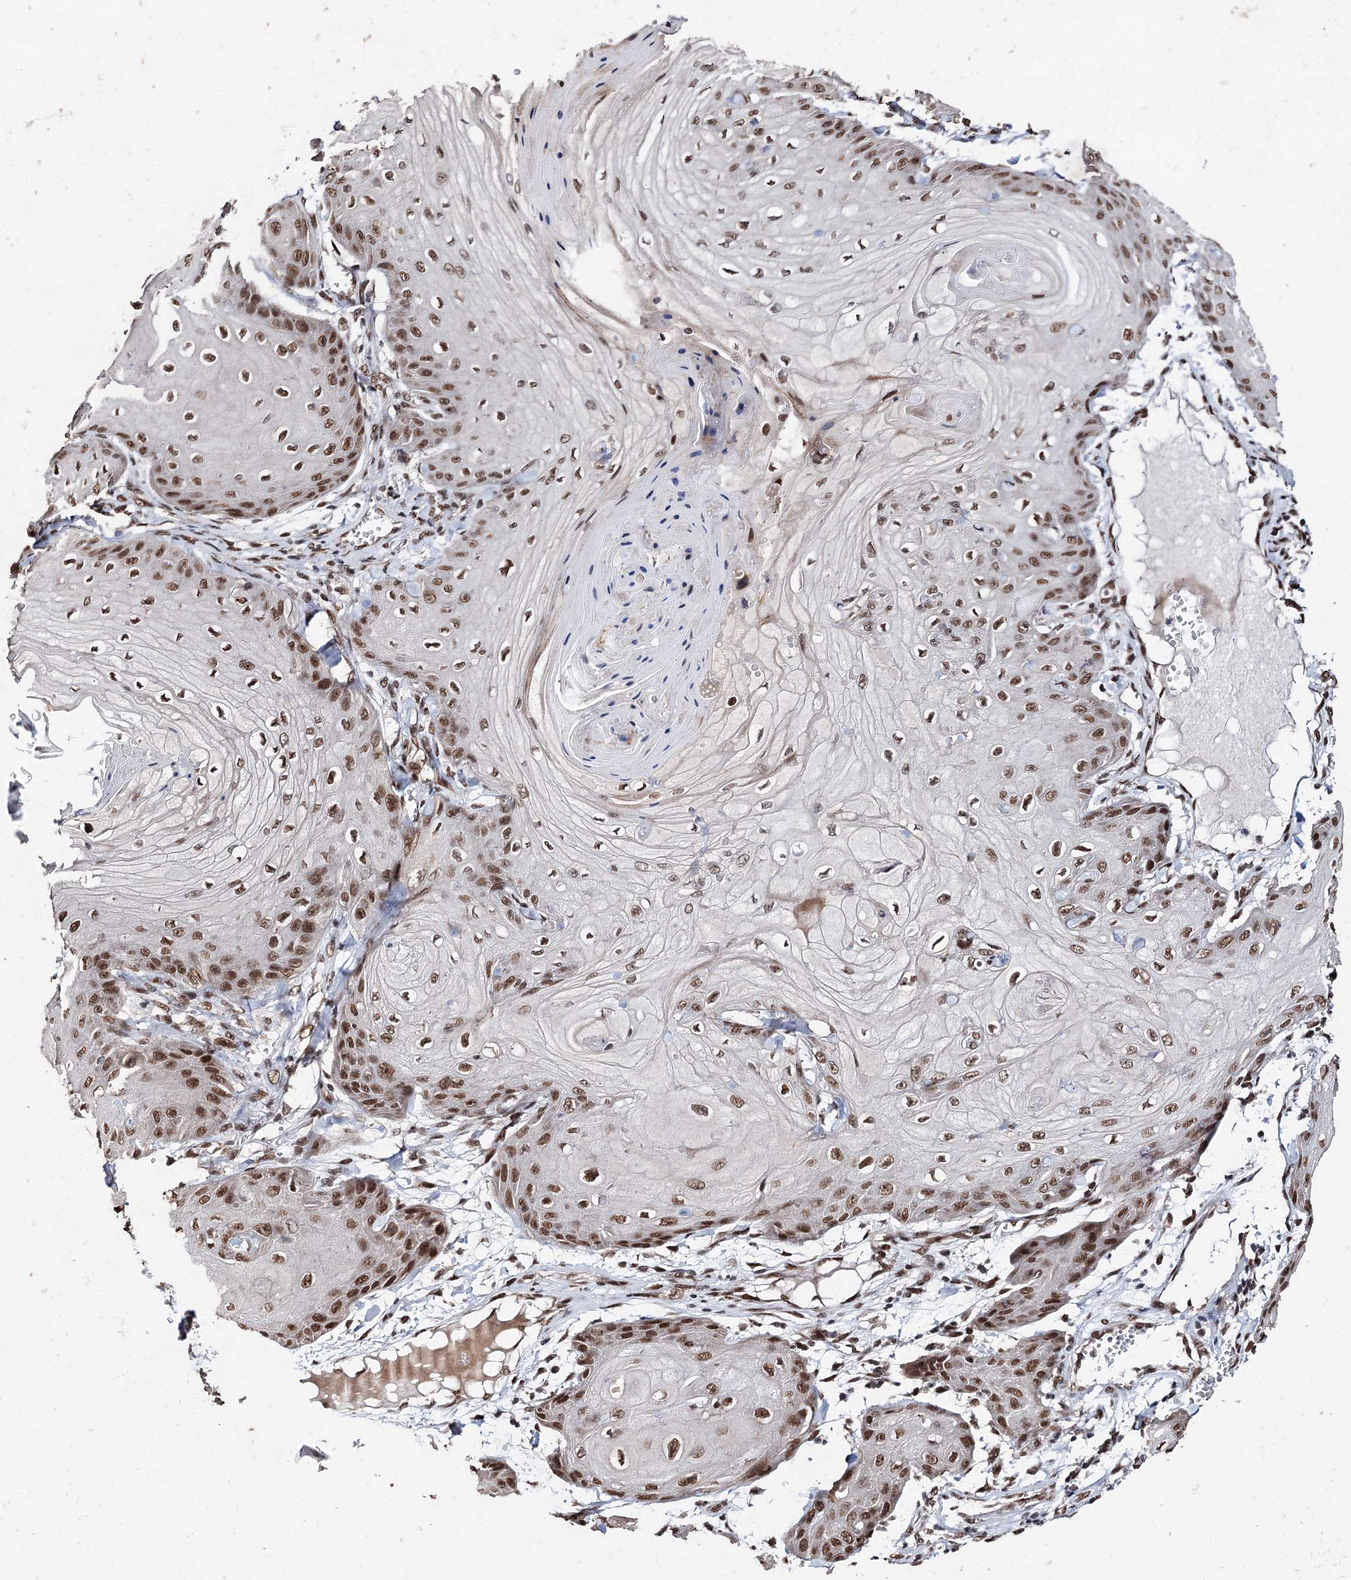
{"staining": {"intensity": "moderate", "quantity": ">75%", "location": "nuclear"}, "tissue": "skin cancer", "cell_type": "Tumor cells", "image_type": "cancer", "snomed": [{"axis": "morphology", "description": "Squamous cell carcinoma, NOS"}, {"axis": "topography", "description": "Skin"}], "caption": "Tumor cells show medium levels of moderate nuclear staining in approximately >75% of cells in human skin cancer (squamous cell carcinoma).", "gene": "MATR3", "patient": {"sex": "male", "age": 74}}